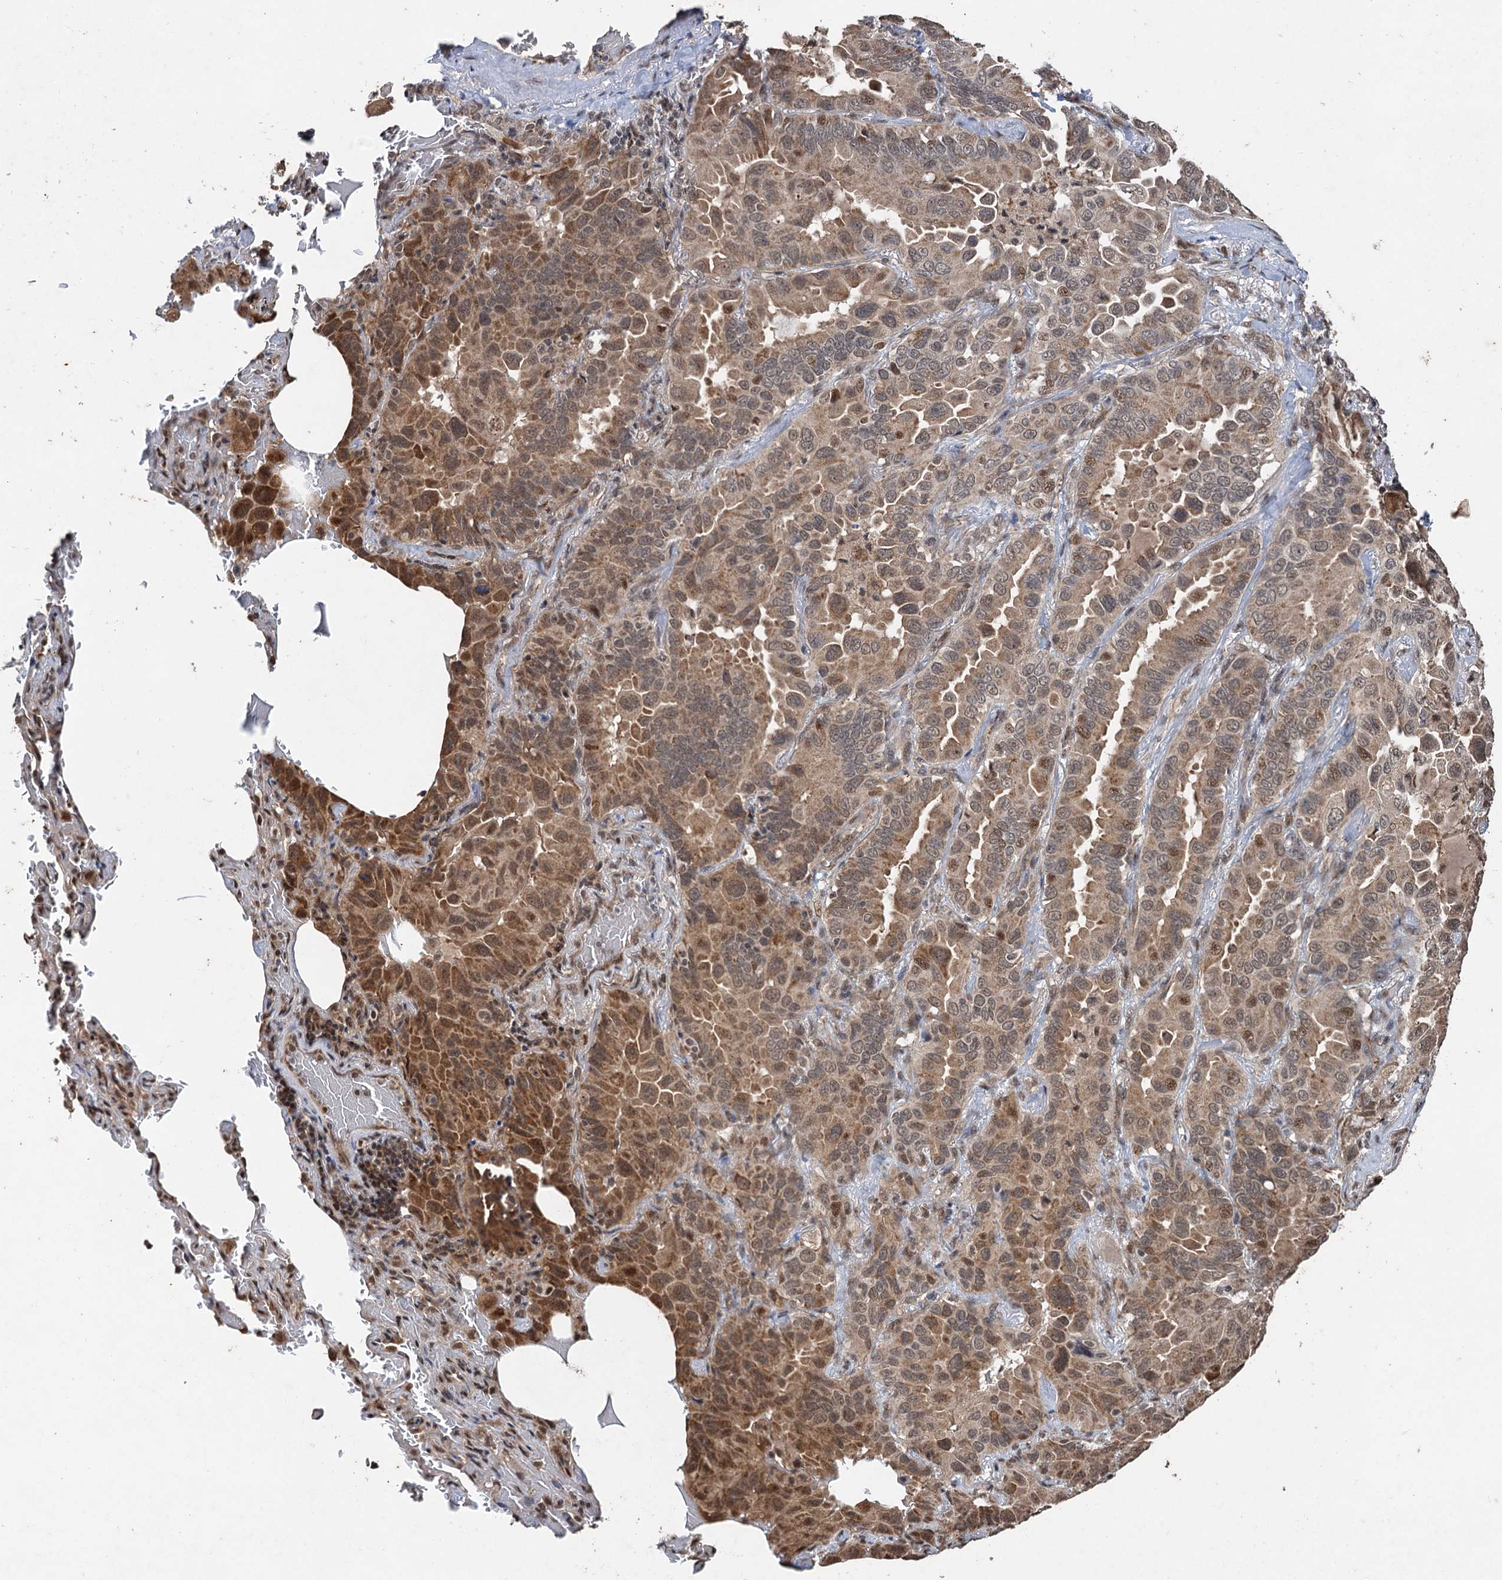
{"staining": {"intensity": "moderate", "quantity": ">75%", "location": "cytoplasmic/membranous,nuclear"}, "tissue": "lung cancer", "cell_type": "Tumor cells", "image_type": "cancer", "snomed": [{"axis": "morphology", "description": "Adenocarcinoma, NOS"}, {"axis": "topography", "description": "Lung"}], "caption": "A photomicrograph of human lung cancer (adenocarcinoma) stained for a protein displays moderate cytoplasmic/membranous and nuclear brown staining in tumor cells.", "gene": "REP15", "patient": {"sex": "male", "age": 64}}